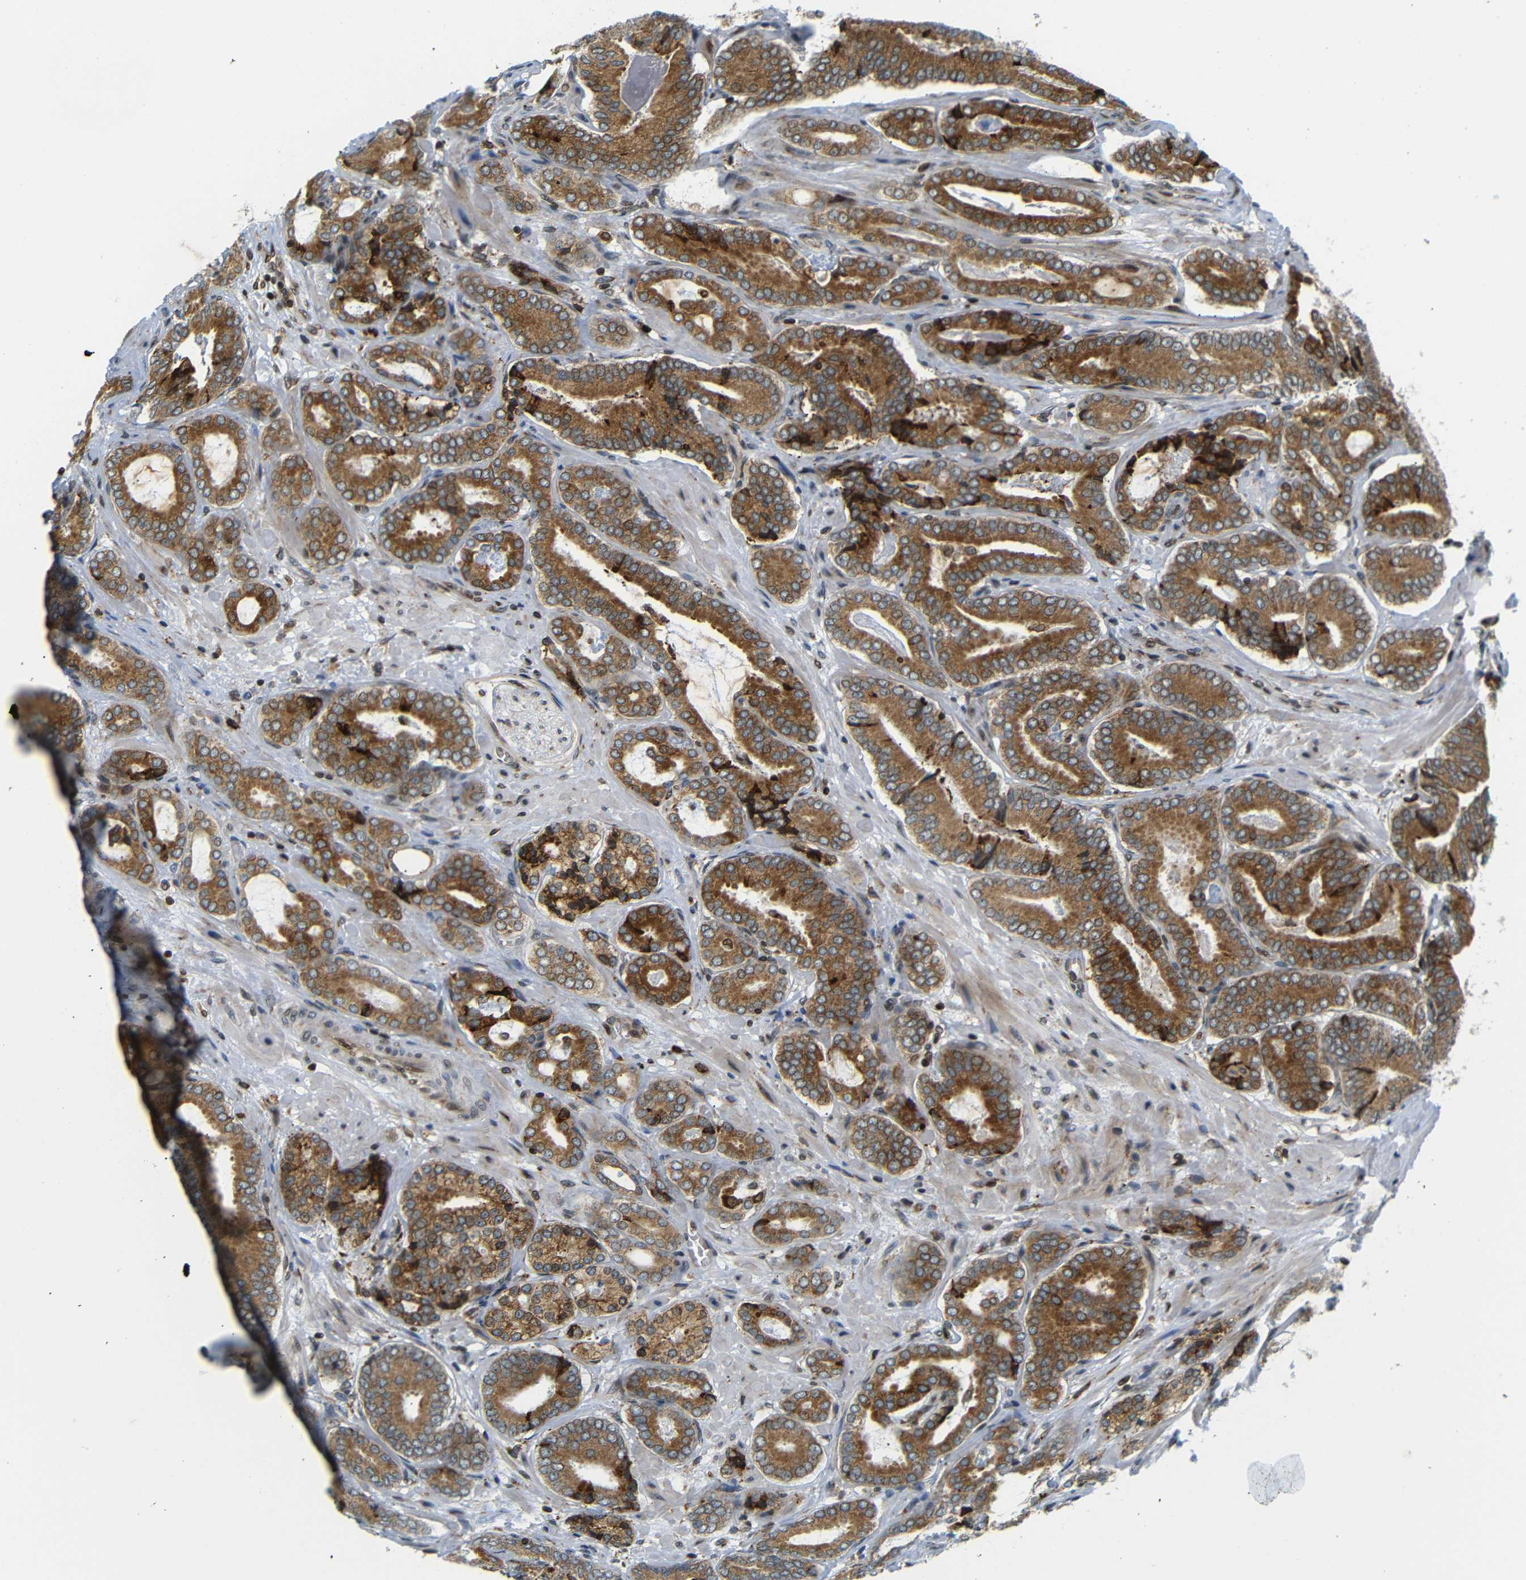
{"staining": {"intensity": "strong", "quantity": ">75%", "location": "cytoplasmic/membranous"}, "tissue": "prostate cancer", "cell_type": "Tumor cells", "image_type": "cancer", "snomed": [{"axis": "morphology", "description": "Adenocarcinoma, High grade"}, {"axis": "topography", "description": "Prostate"}], "caption": "High-power microscopy captured an immunohistochemistry micrograph of high-grade adenocarcinoma (prostate), revealing strong cytoplasmic/membranous expression in approximately >75% of tumor cells.", "gene": "SPCS2", "patient": {"sex": "male", "age": 61}}